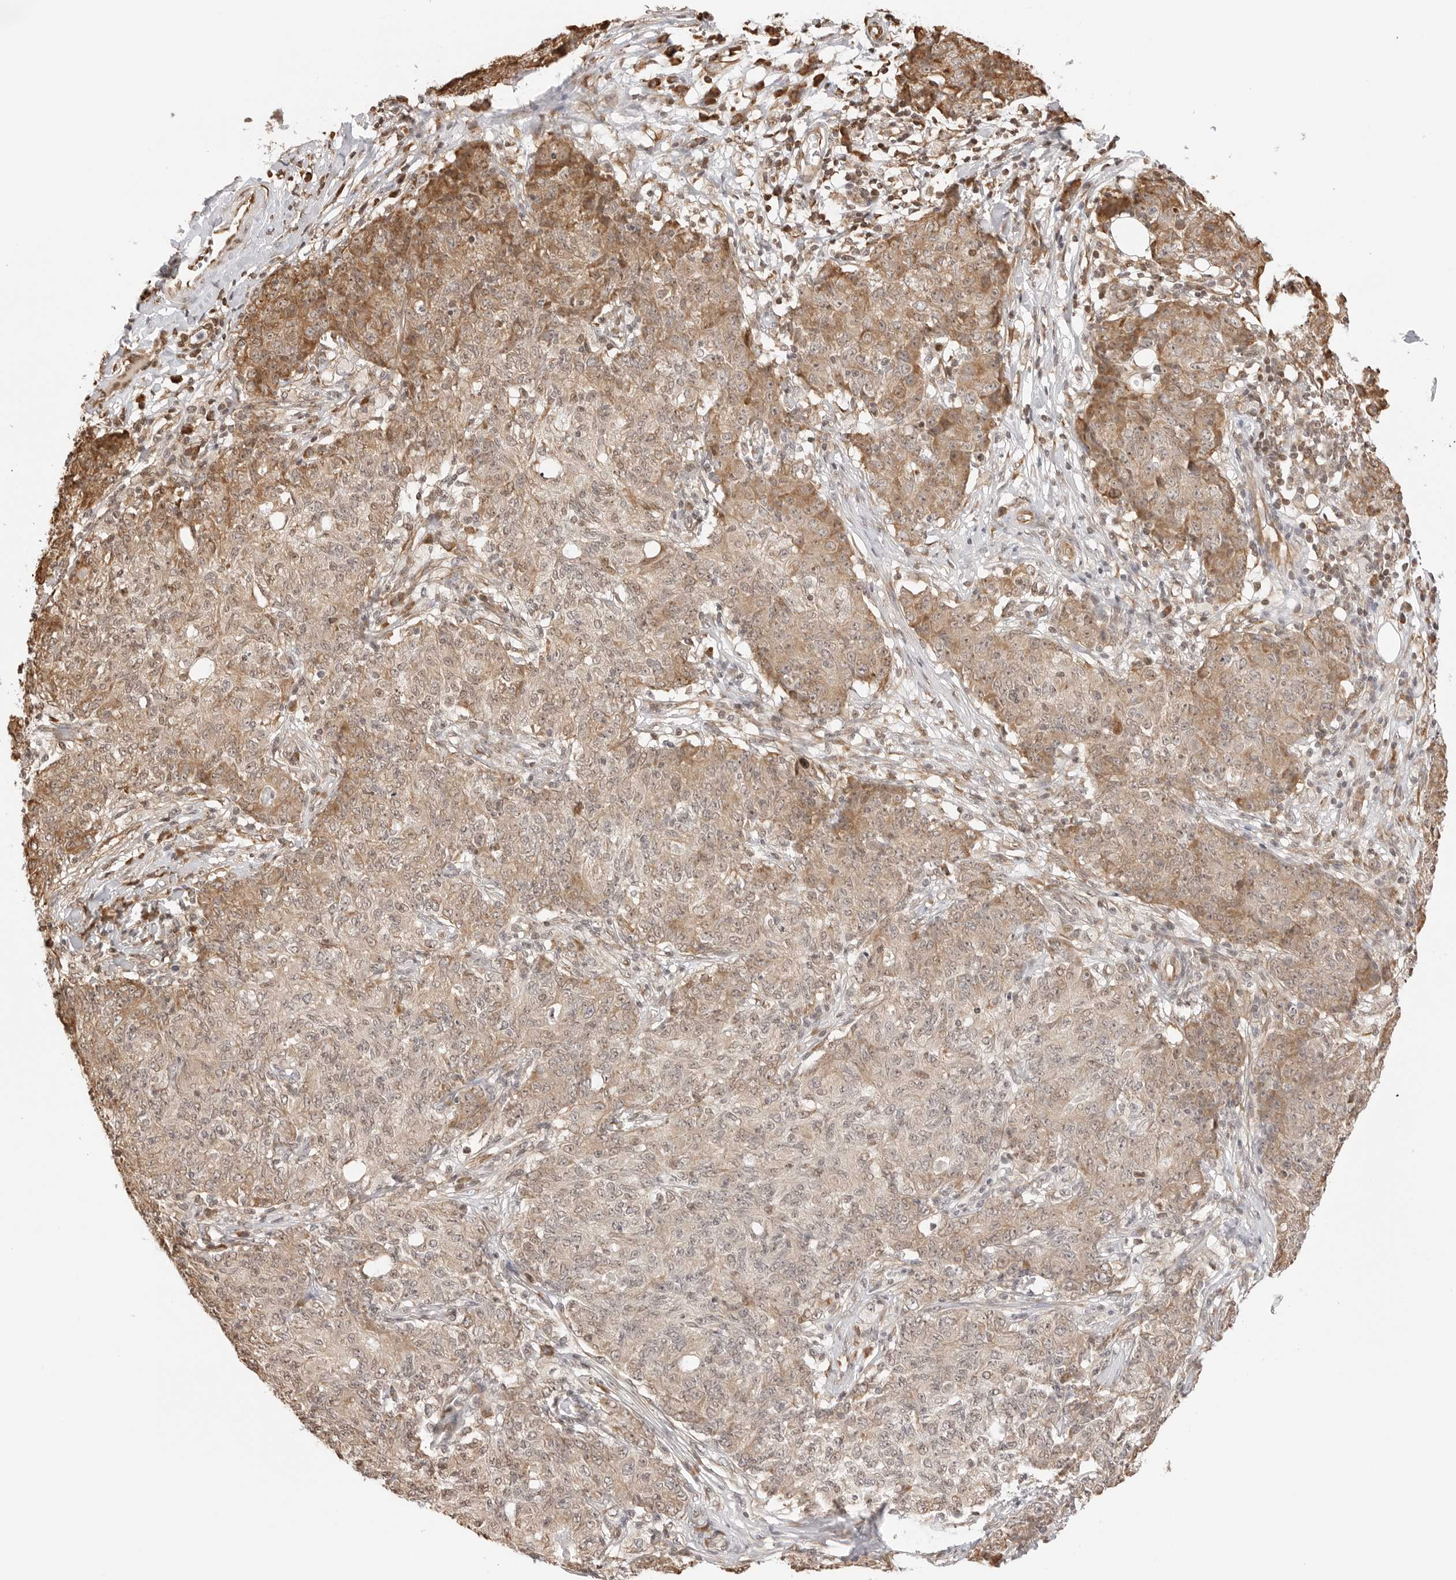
{"staining": {"intensity": "moderate", "quantity": "<25%", "location": "cytoplasmic/membranous"}, "tissue": "ovarian cancer", "cell_type": "Tumor cells", "image_type": "cancer", "snomed": [{"axis": "morphology", "description": "Carcinoma, endometroid"}, {"axis": "topography", "description": "Ovary"}], "caption": "IHC micrograph of neoplastic tissue: ovarian cancer (endometroid carcinoma) stained using immunohistochemistry (IHC) exhibits low levels of moderate protein expression localized specifically in the cytoplasmic/membranous of tumor cells, appearing as a cytoplasmic/membranous brown color.", "gene": "FKBP14", "patient": {"sex": "female", "age": 42}}